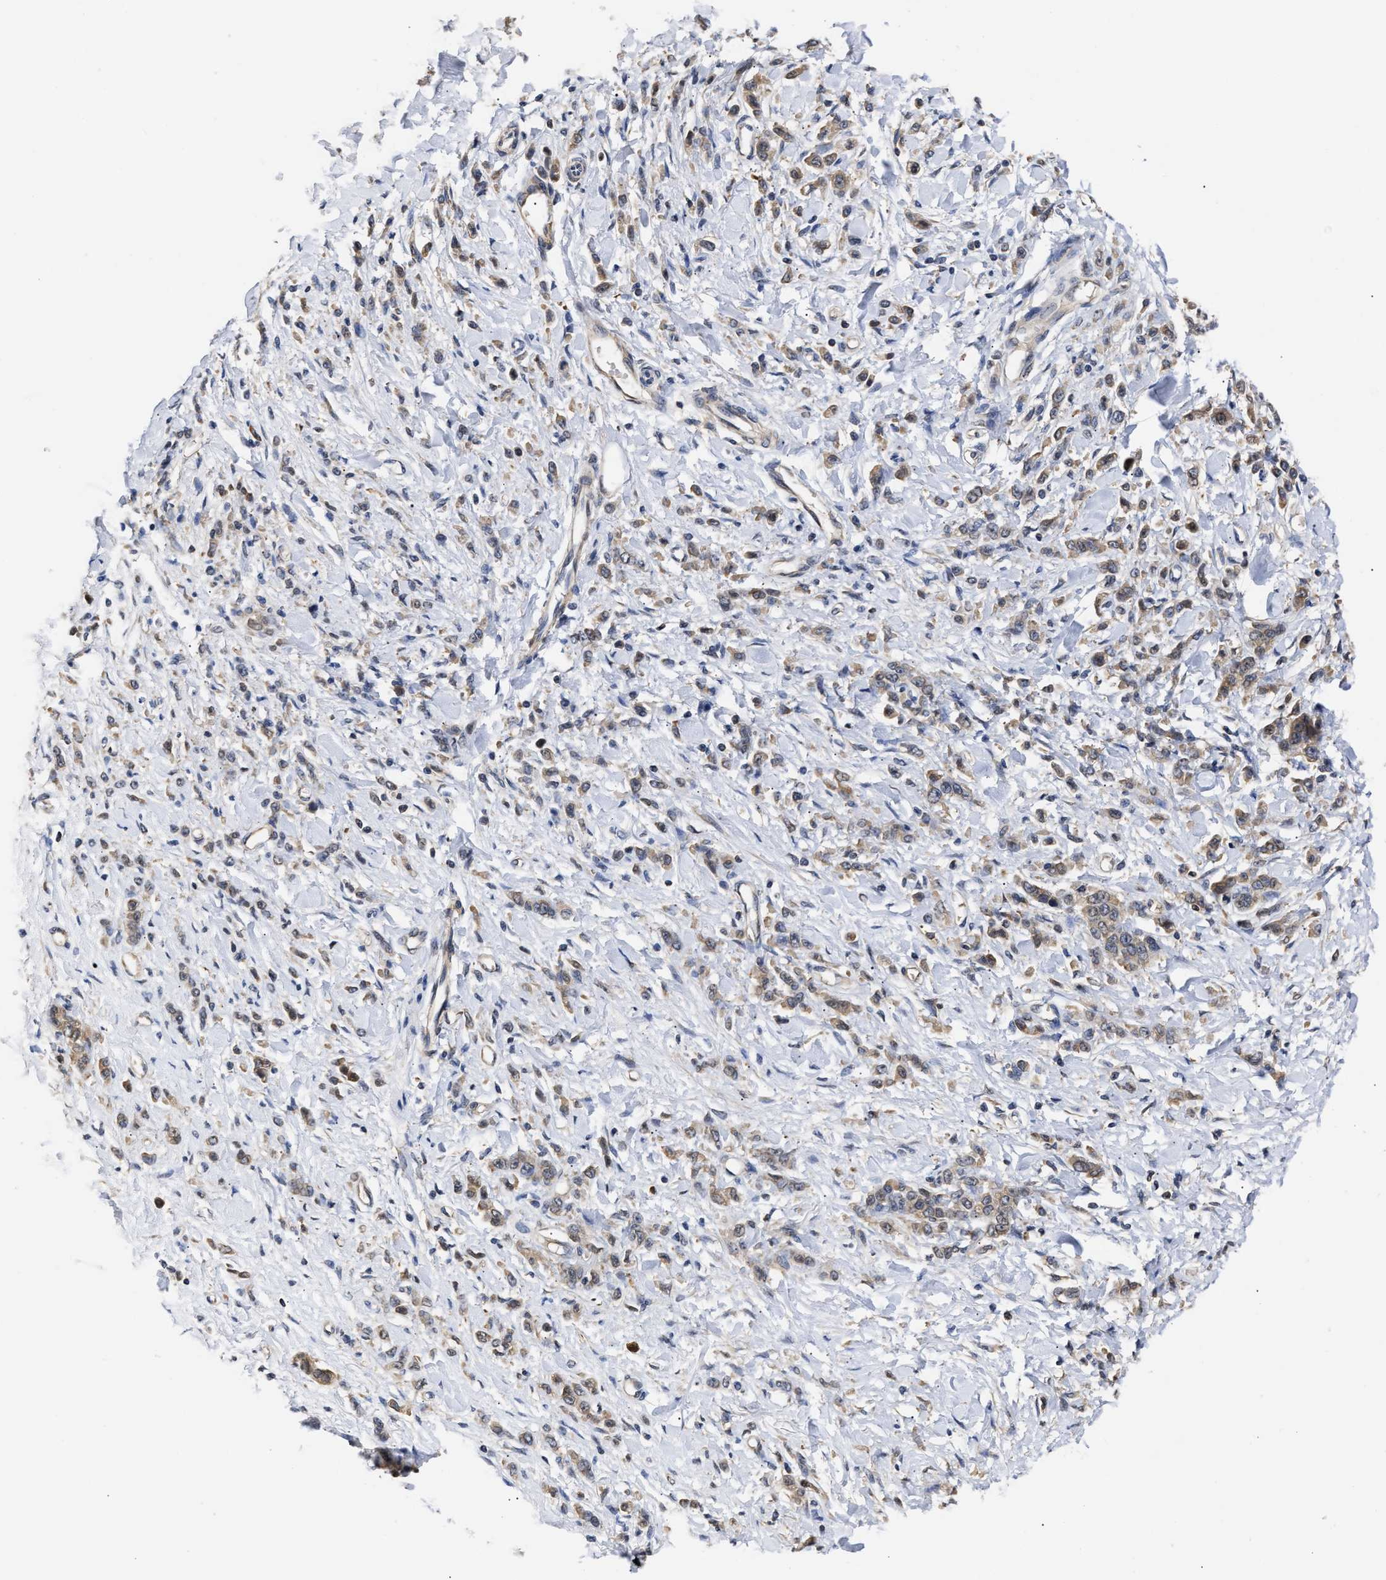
{"staining": {"intensity": "weak", "quantity": "25%-75%", "location": "cytoplasmic/membranous"}, "tissue": "stomach cancer", "cell_type": "Tumor cells", "image_type": "cancer", "snomed": [{"axis": "morphology", "description": "Normal tissue, NOS"}, {"axis": "morphology", "description": "Adenocarcinoma, NOS"}, {"axis": "topography", "description": "Stomach"}], "caption": "Weak cytoplasmic/membranous expression for a protein is seen in about 25%-75% of tumor cells of stomach adenocarcinoma using immunohistochemistry (IHC).", "gene": "KLHDC1", "patient": {"sex": "male", "age": 82}}